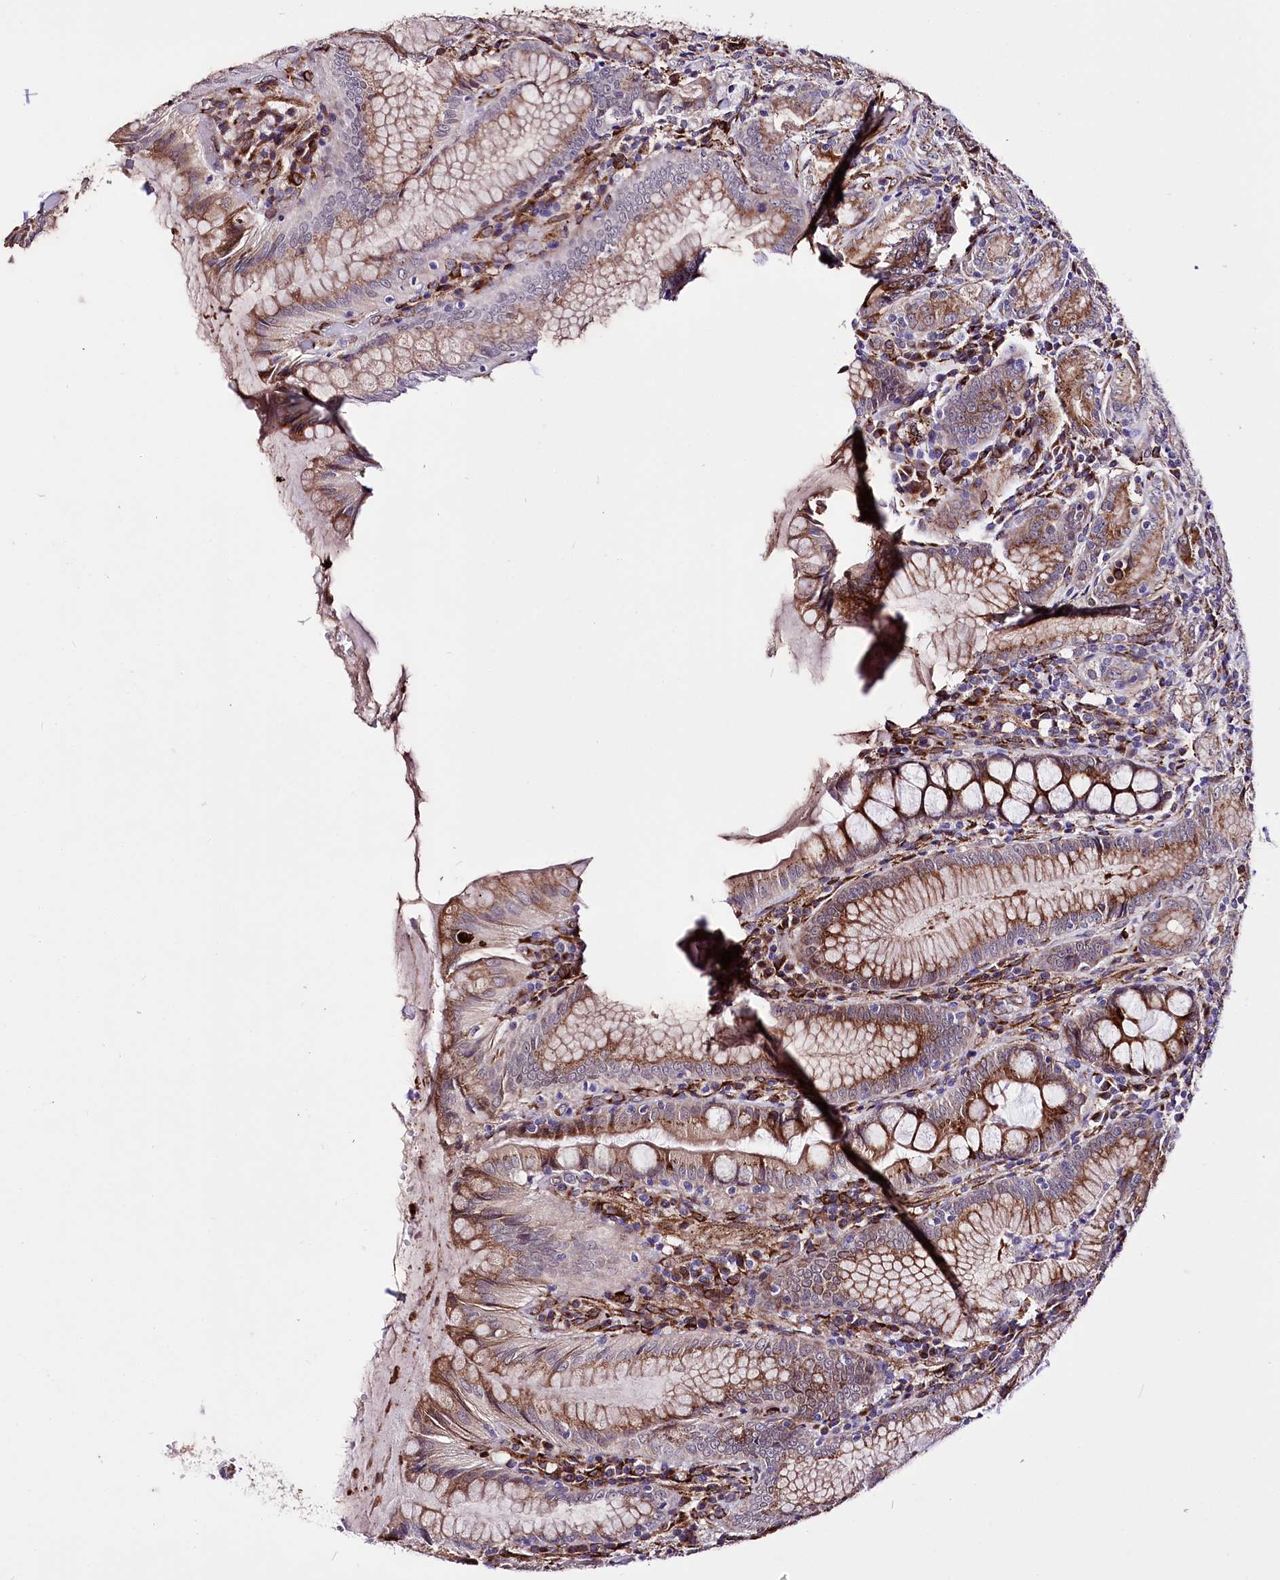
{"staining": {"intensity": "moderate", "quantity": ">75%", "location": "cytoplasmic/membranous"}, "tissue": "stomach", "cell_type": "Glandular cells", "image_type": "normal", "snomed": [{"axis": "morphology", "description": "Normal tissue, NOS"}, {"axis": "topography", "description": "Stomach, upper"}, {"axis": "topography", "description": "Stomach, lower"}], "caption": "Protein expression analysis of unremarkable stomach demonstrates moderate cytoplasmic/membranous expression in approximately >75% of glandular cells. (brown staining indicates protein expression, while blue staining denotes nuclei).", "gene": "WWC1", "patient": {"sex": "female", "age": 76}}